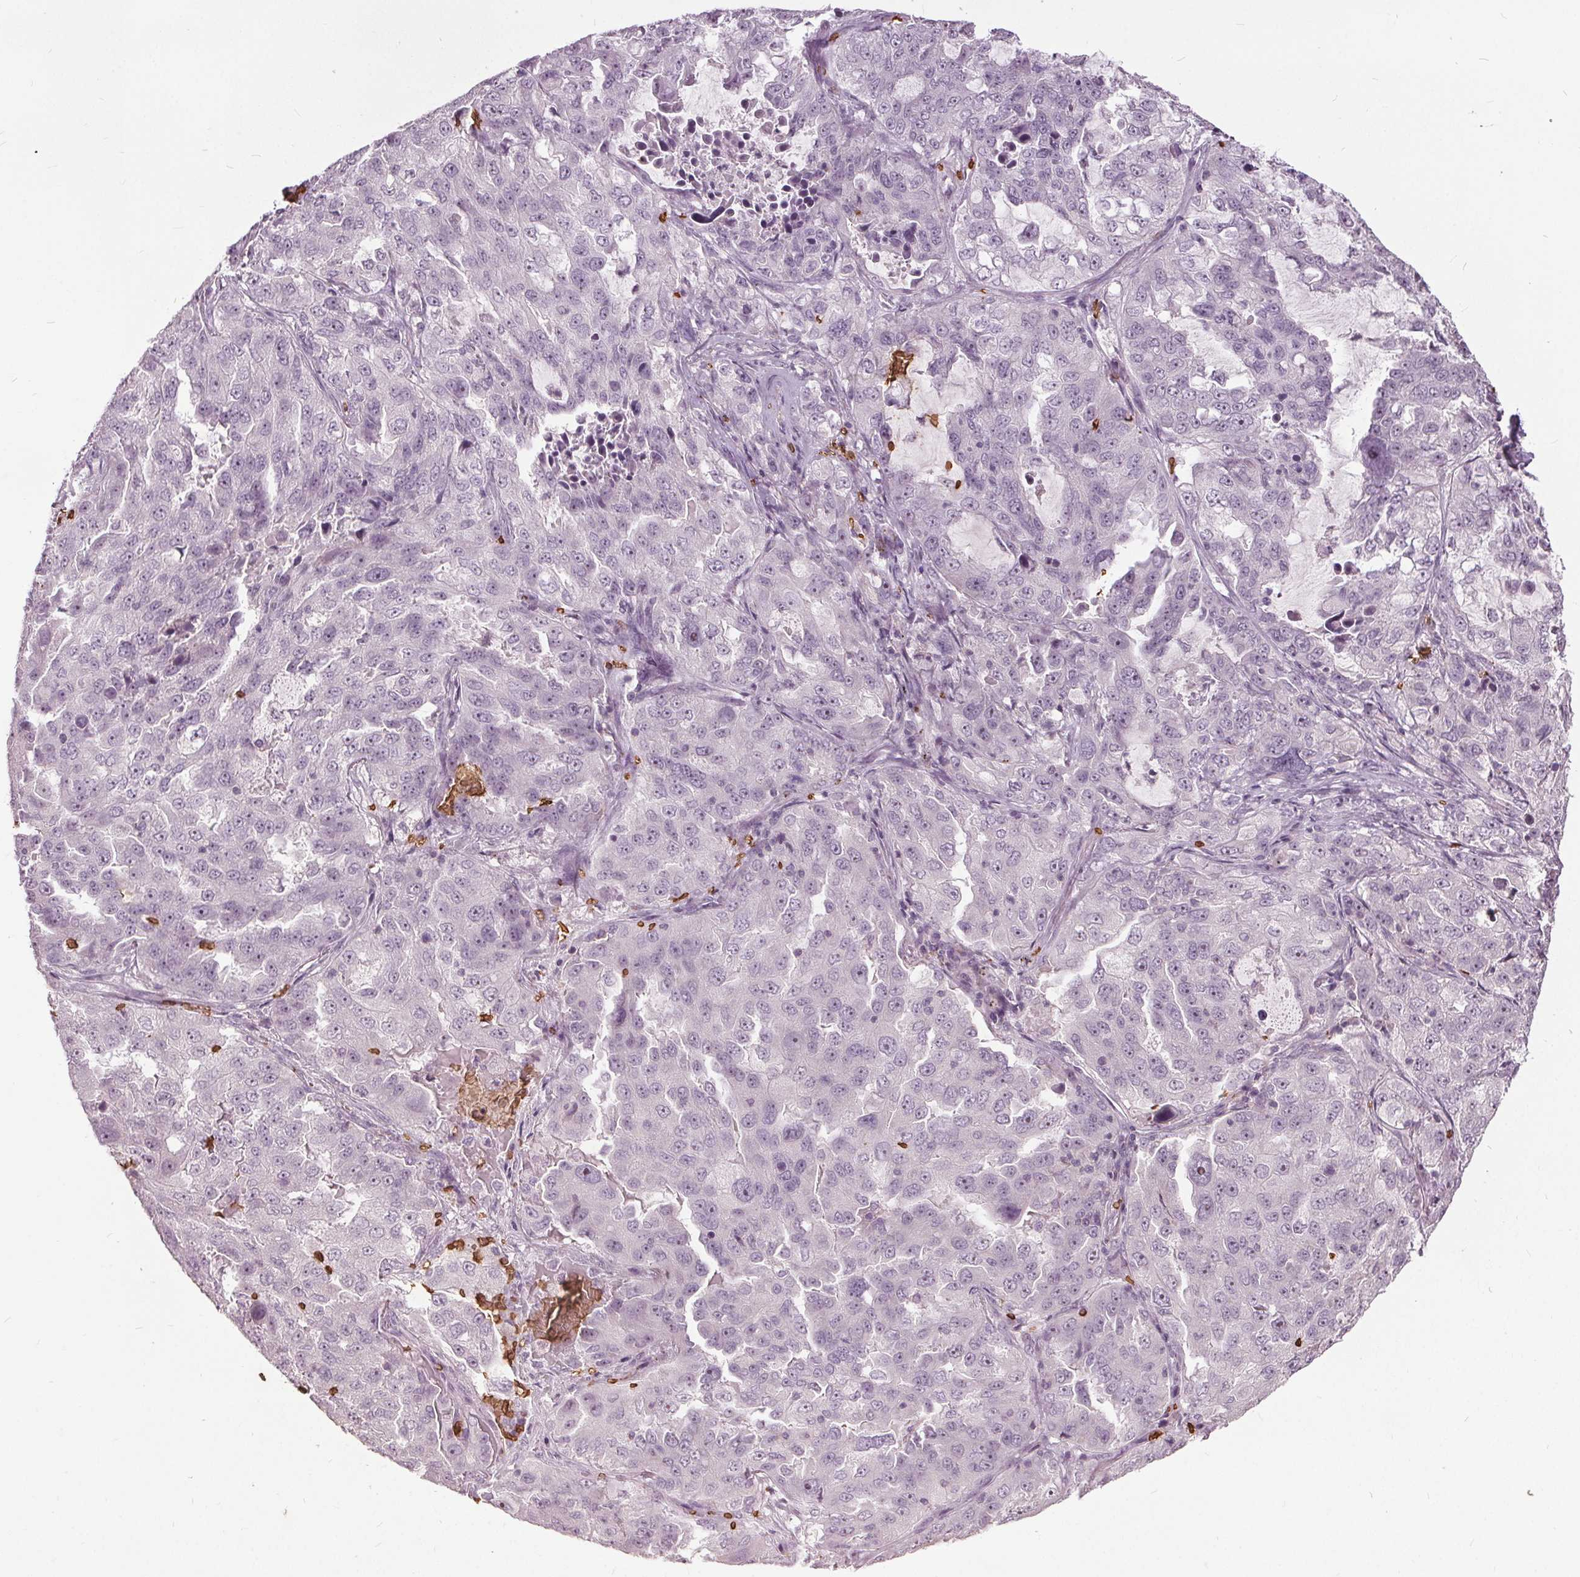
{"staining": {"intensity": "negative", "quantity": "none", "location": "none"}, "tissue": "lung cancer", "cell_type": "Tumor cells", "image_type": "cancer", "snomed": [{"axis": "morphology", "description": "Adenocarcinoma, NOS"}, {"axis": "topography", "description": "Lung"}], "caption": "Image shows no protein expression in tumor cells of lung adenocarcinoma tissue. The staining is performed using DAB (3,3'-diaminobenzidine) brown chromogen with nuclei counter-stained in using hematoxylin.", "gene": "SLC4A1", "patient": {"sex": "female", "age": 61}}